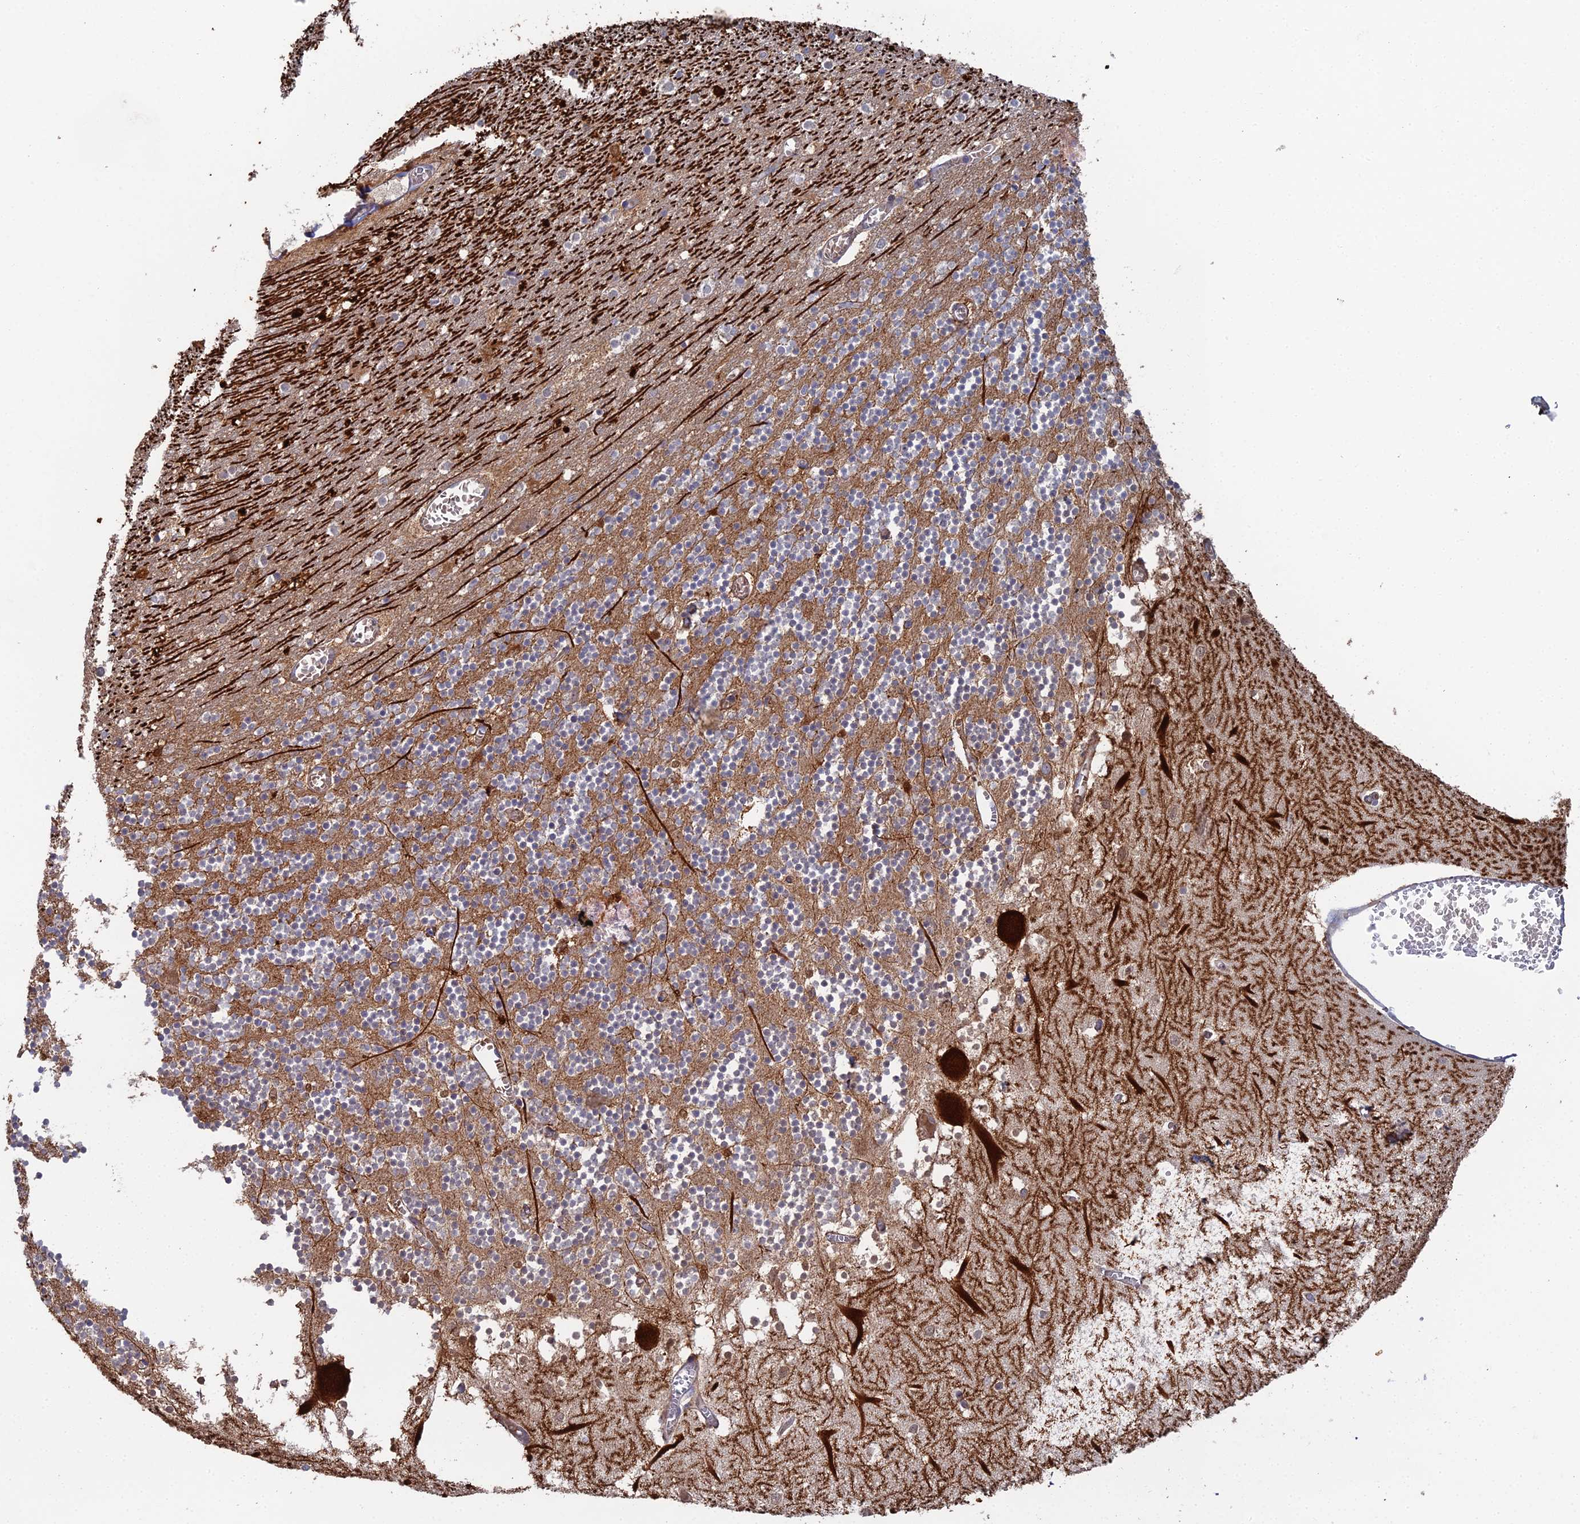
{"staining": {"intensity": "moderate", "quantity": "25%-75%", "location": "cytoplasmic/membranous"}, "tissue": "cerebellum", "cell_type": "Cells in granular layer", "image_type": "normal", "snomed": [{"axis": "morphology", "description": "Normal tissue, NOS"}, {"axis": "topography", "description": "Cerebellum"}], "caption": "This histopathology image shows benign cerebellum stained with immunohistochemistry (IHC) to label a protein in brown. The cytoplasmic/membranous of cells in granular layer show moderate positivity for the protein. Nuclei are counter-stained blue.", "gene": "ARL16", "patient": {"sex": "female", "age": 28}}